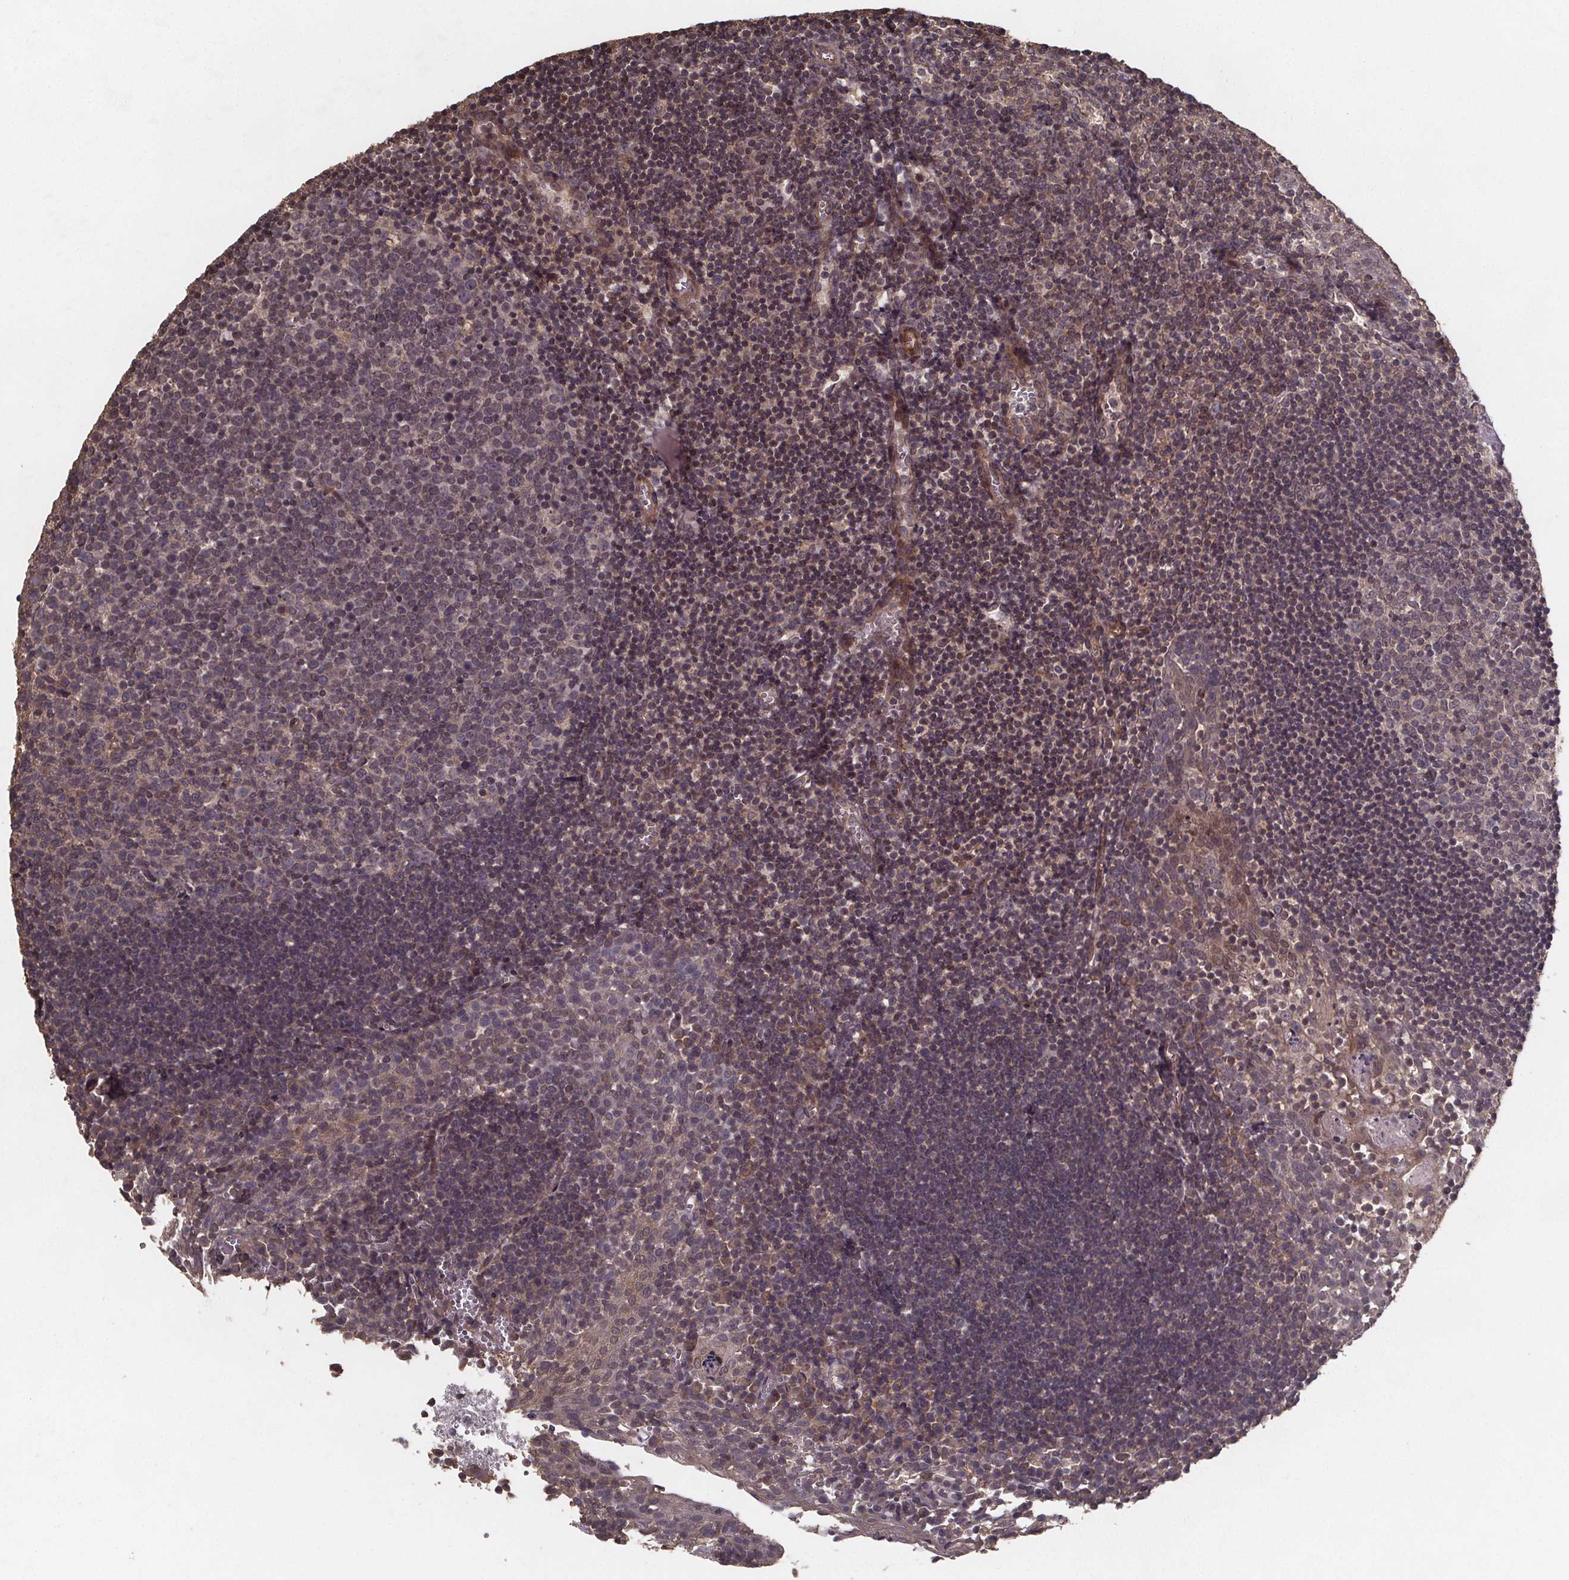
{"staining": {"intensity": "negative", "quantity": "none", "location": "none"}, "tissue": "lymph node", "cell_type": "Germinal center cells", "image_type": "normal", "snomed": [{"axis": "morphology", "description": "Normal tissue, NOS"}, {"axis": "topography", "description": "Lymph node"}], "caption": "Immunohistochemistry photomicrograph of unremarkable human lymph node stained for a protein (brown), which shows no positivity in germinal center cells. The staining is performed using DAB brown chromogen with nuclei counter-stained in using hematoxylin.", "gene": "PIERCE2", "patient": {"sex": "female", "age": 21}}